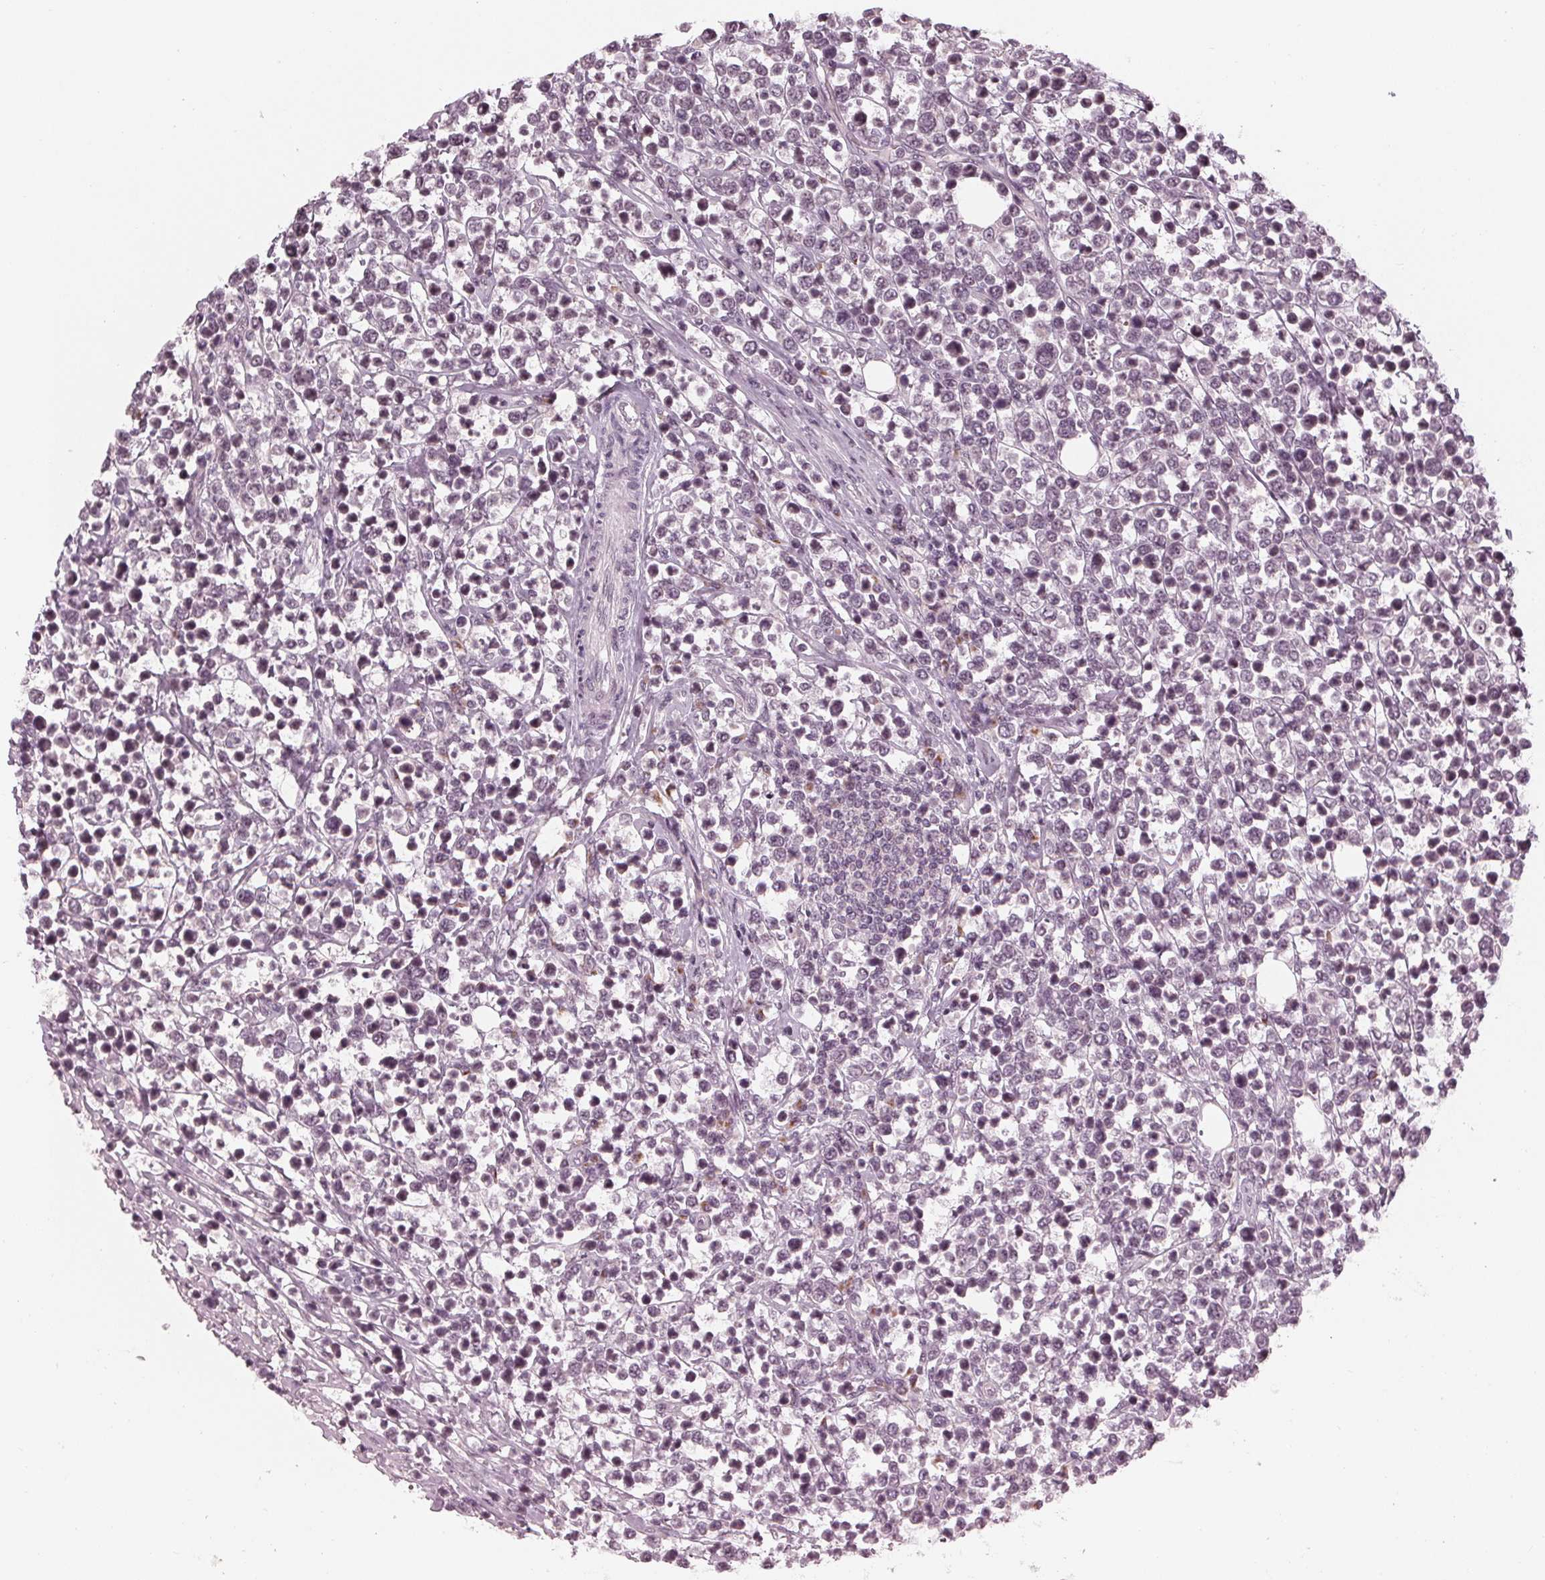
{"staining": {"intensity": "weak", "quantity": "<25%", "location": "nuclear"}, "tissue": "lymphoma", "cell_type": "Tumor cells", "image_type": "cancer", "snomed": [{"axis": "morphology", "description": "Malignant lymphoma, non-Hodgkin's type, High grade"}, {"axis": "topography", "description": "Soft tissue"}], "caption": "This histopathology image is of lymphoma stained with IHC to label a protein in brown with the nuclei are counter-stained blue. There is no staining in tumor cells.", "gene": "SLX4", "patient": {"sex": "female", "age": 56}}